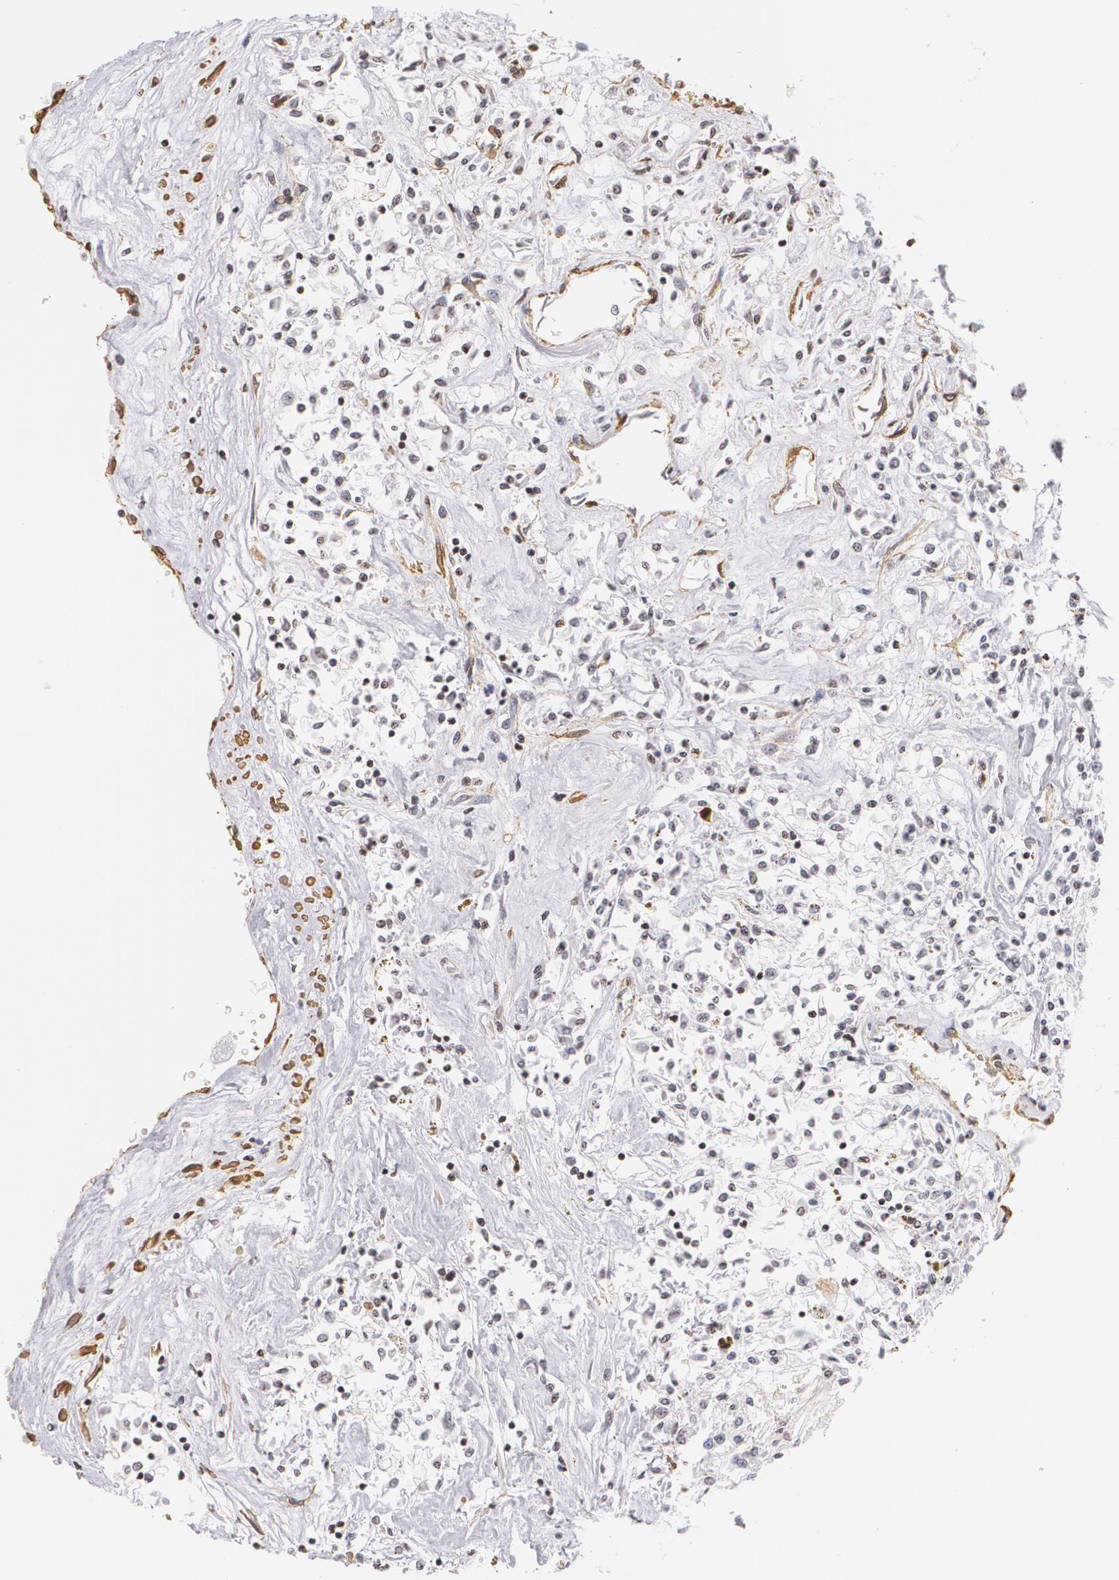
{"staining": {"intensity": "negative", "quantity": "none", "location": "none"}, "tissue": "renal cancer", "cell_type": "Tumor cells", "image_type": "cancer", "snomed": [{"axis": "morphology", "description": "Adenocarcinoma, NOS"}, {"axis": "topography", "description": "Kidney"}], "caption": "Adenocarcinoma (renal) was stained to show a protein in brown. There is no significant positivity in tumor cells.", "gene": "VAMP1", "patient": {"sex": "male", "age": 78}}